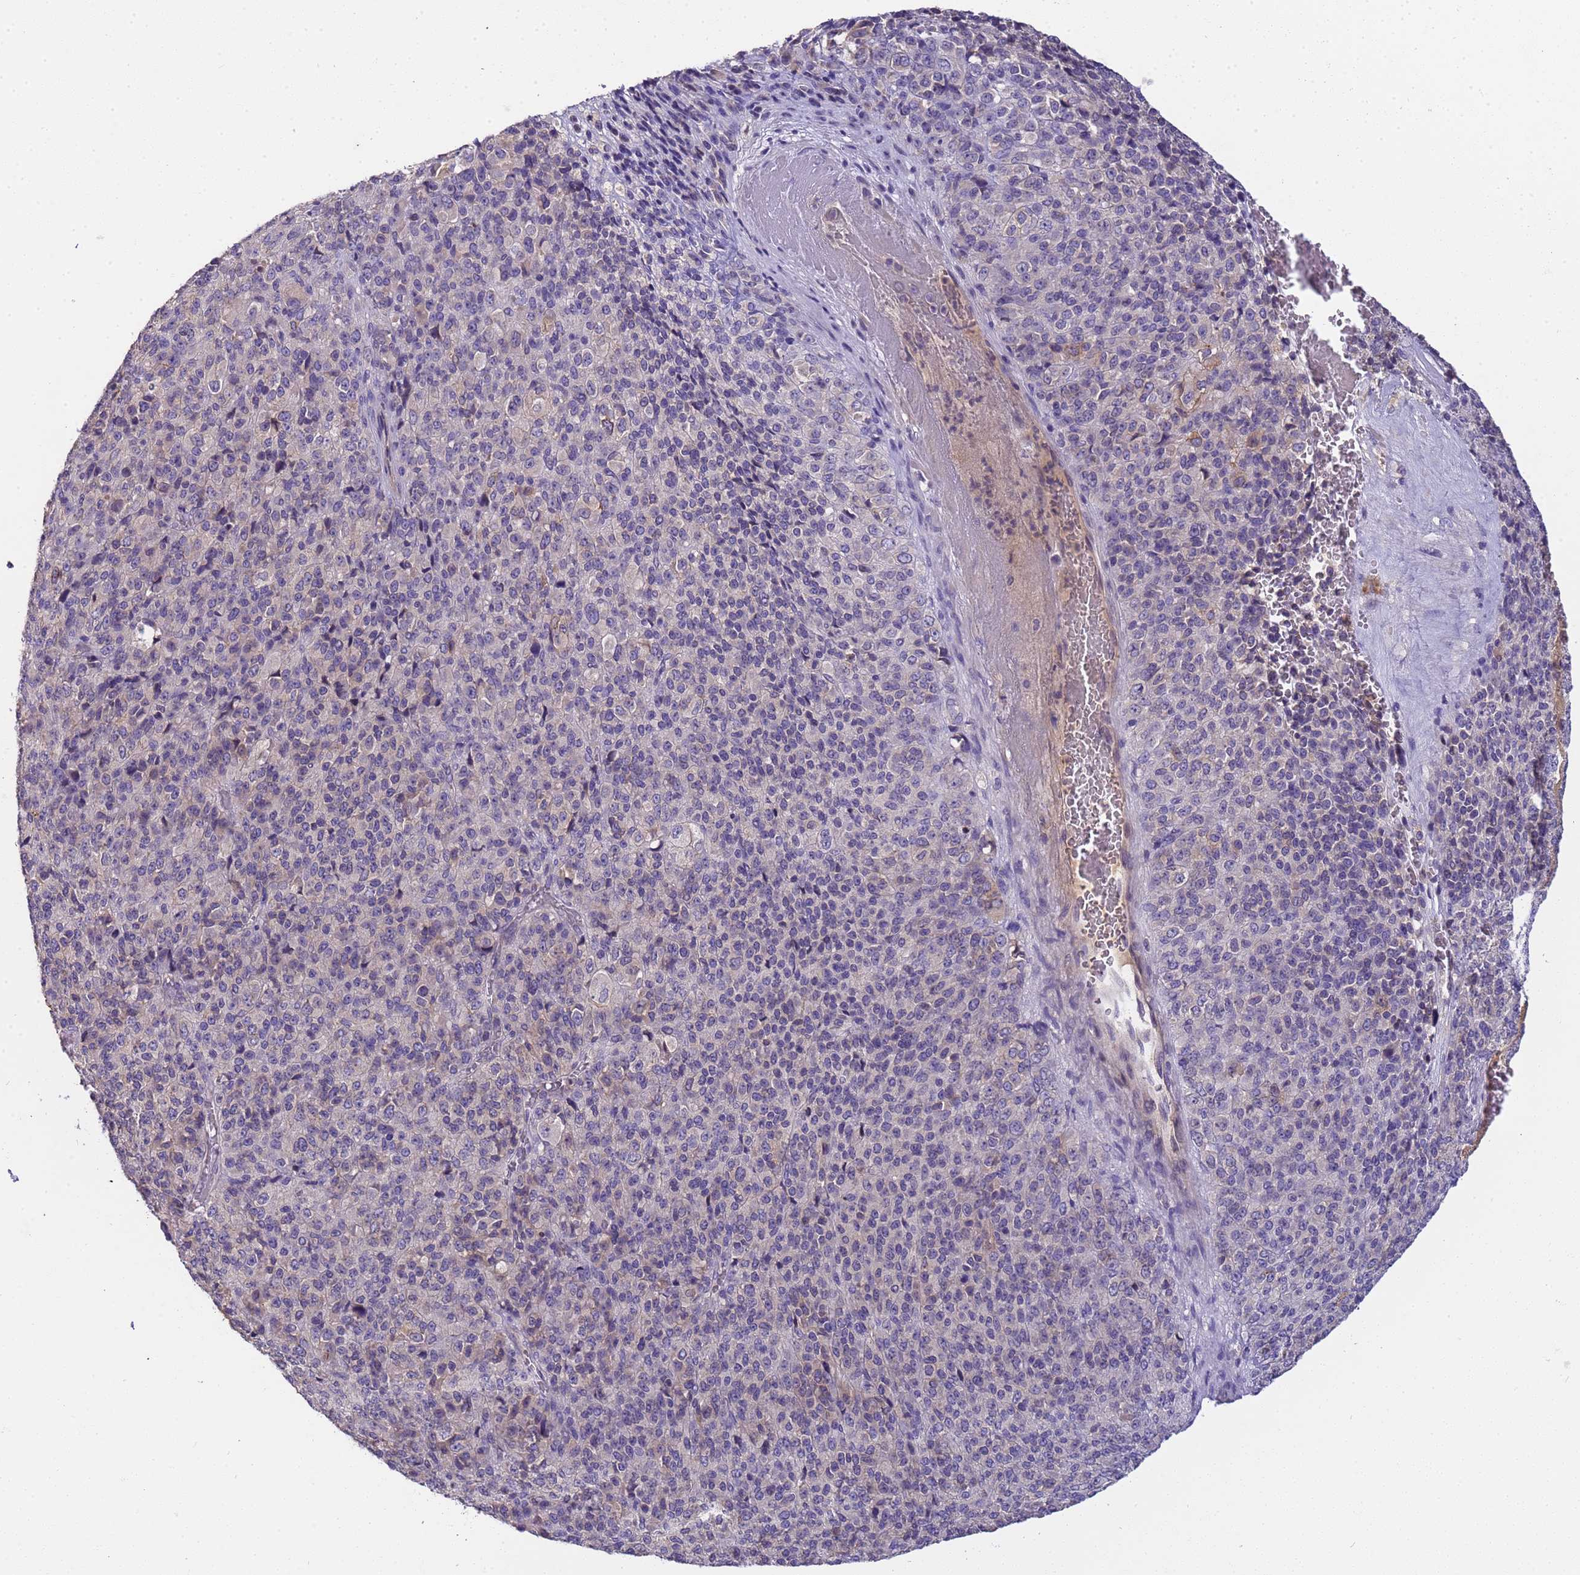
{"staining": {"intensity": "negative", "quantity": "none", "location": "none"}, "tissue": "melanoma", "cell_type": "Tumor cells", "image_type": "cancer", "snomed": [{"axis": "morphology", "description": "Malignant melanoma, Metastatic site"}, {"axis": "topography", "description": "Brain"}], "caption": "The photomicrograph exhibits no significant positivity in tumor cells of malignant melanoma (metastatic site). (DAB IHC, high magnification).", "gene": "PLCXD3", "patient": {"sex": "female", "age": 56}}